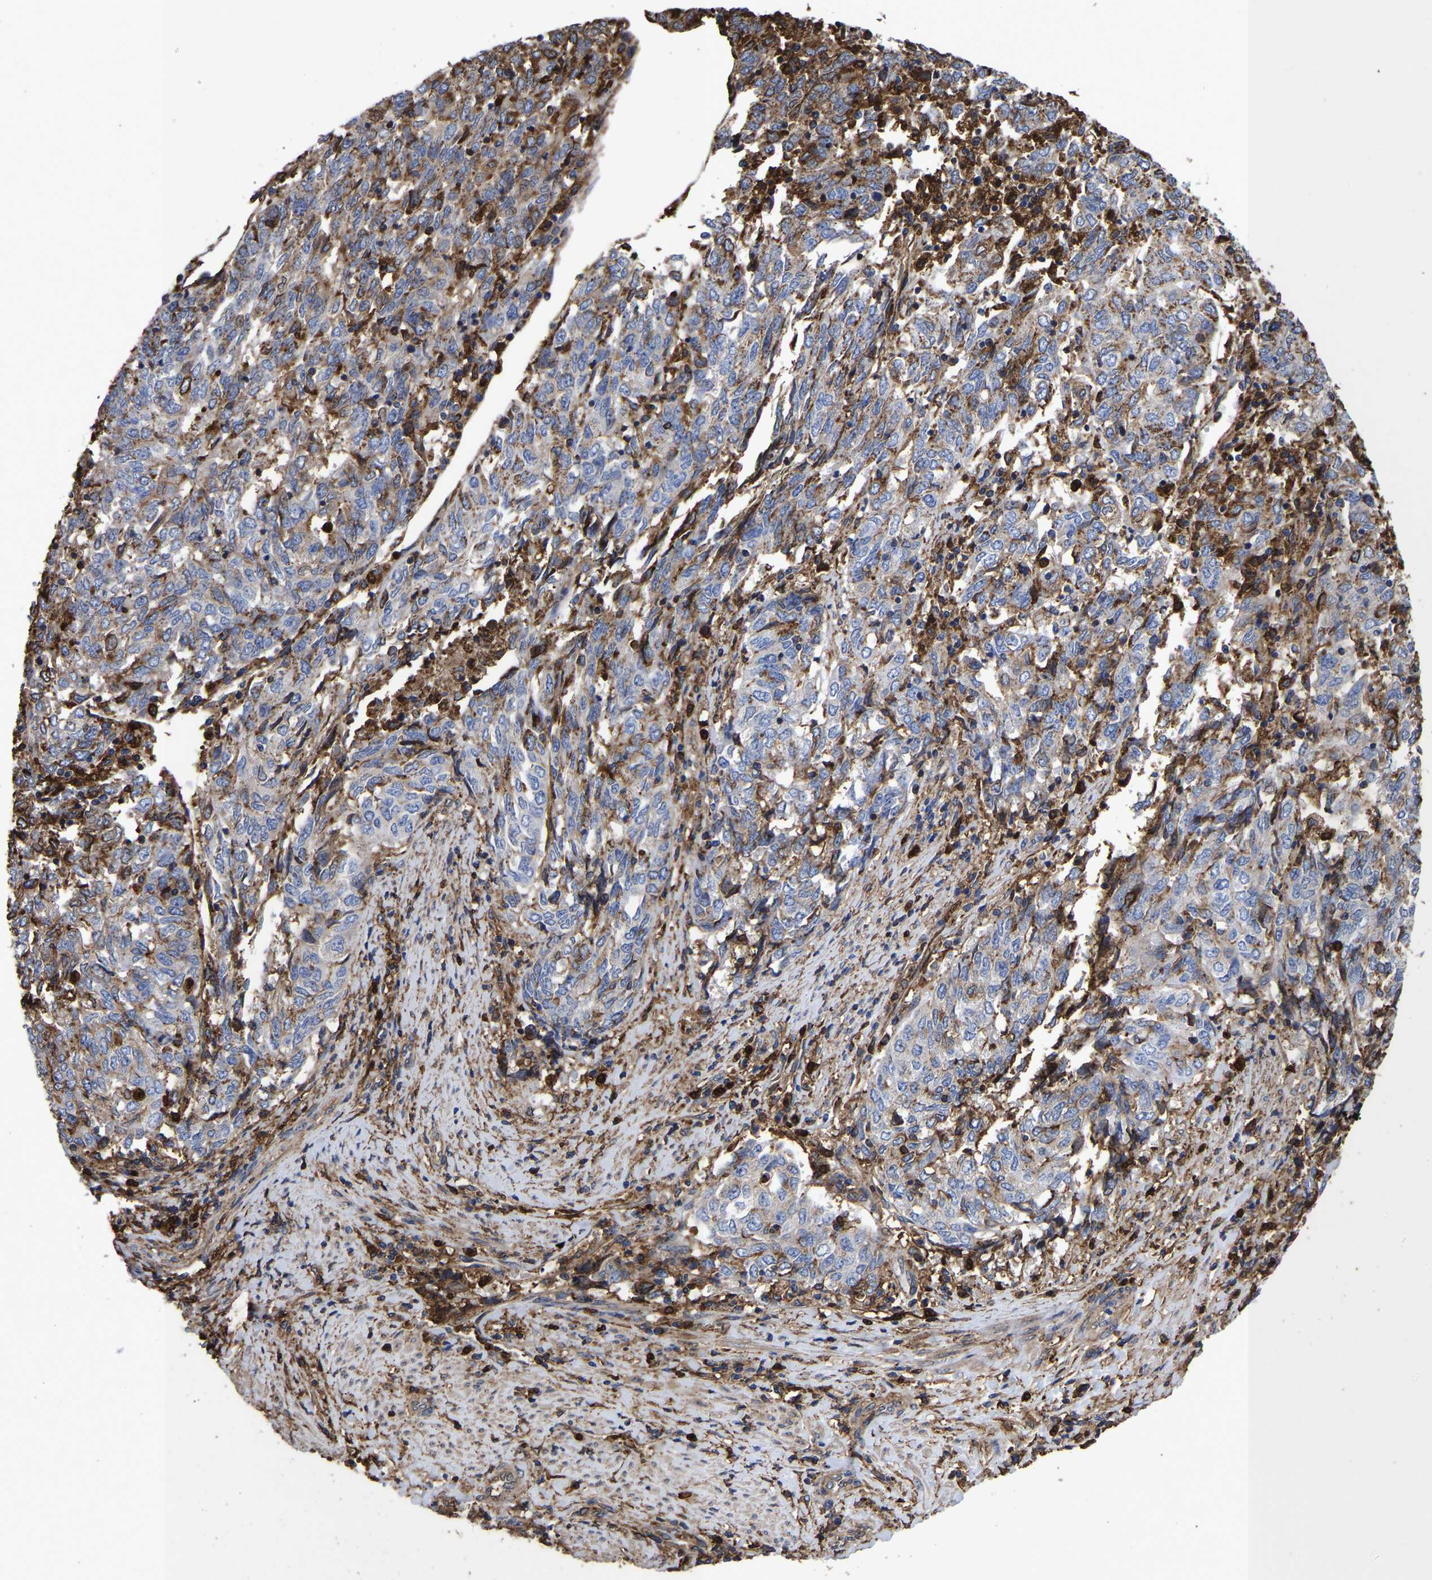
{"staining": {"intensity": "negative", "quantity": "none", "location": "none"}, "tissue": "endometrial cancer", "cell_type": "Tumor cells", "image_type": "cancer", "snomed": [{"axis": "morphology", "description": "Adenocarcinoma, NOS"}, {"axis": "topography", "description": "Endometrium"}], "caption": "Tumor cells show no significant expression in endometrial adenocarcinoma.", "gene": "LIF", "patient": {"sex": "female", "age": 80}}